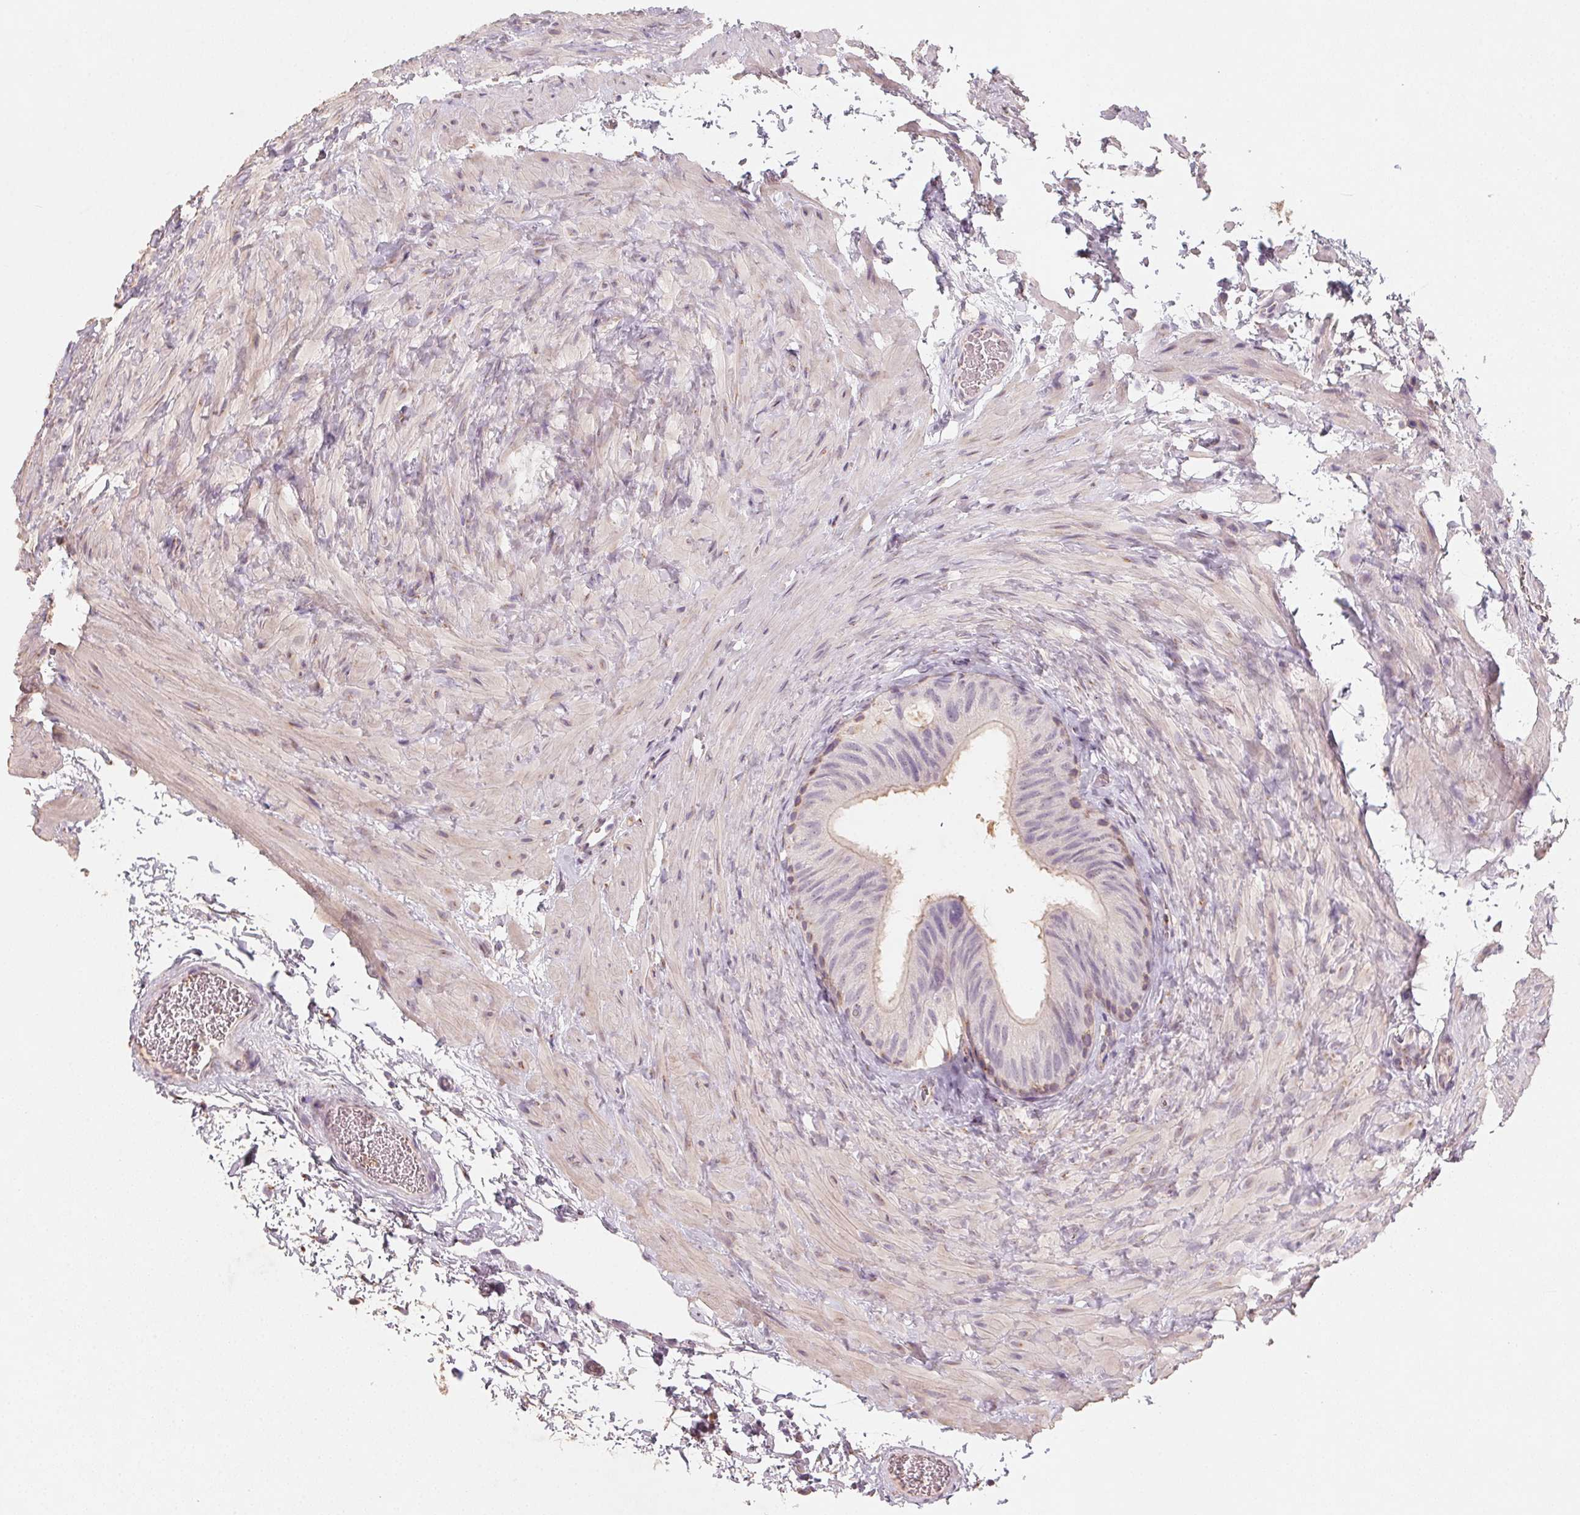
{"staining": {"intensity": "negative", "quantity": "none", "location": "none"}, "tissue": "epididymis", "cell_type": "Glandular cells", "image_type": "normal", "snomed": [{"axis": "morphology", "description": "Normal tissue, NOS"}, {"axis": "topography", "description": "Epididymis, spermatic cord, NOS"}, {"axis": "topography", "description": "Epididymis"}], "caption": "The photomicrograph exhibits no staining of glandular cells in normal epididymis.", "gene": "AP1S1", "patient": {"sex": "male", "age": 31}}